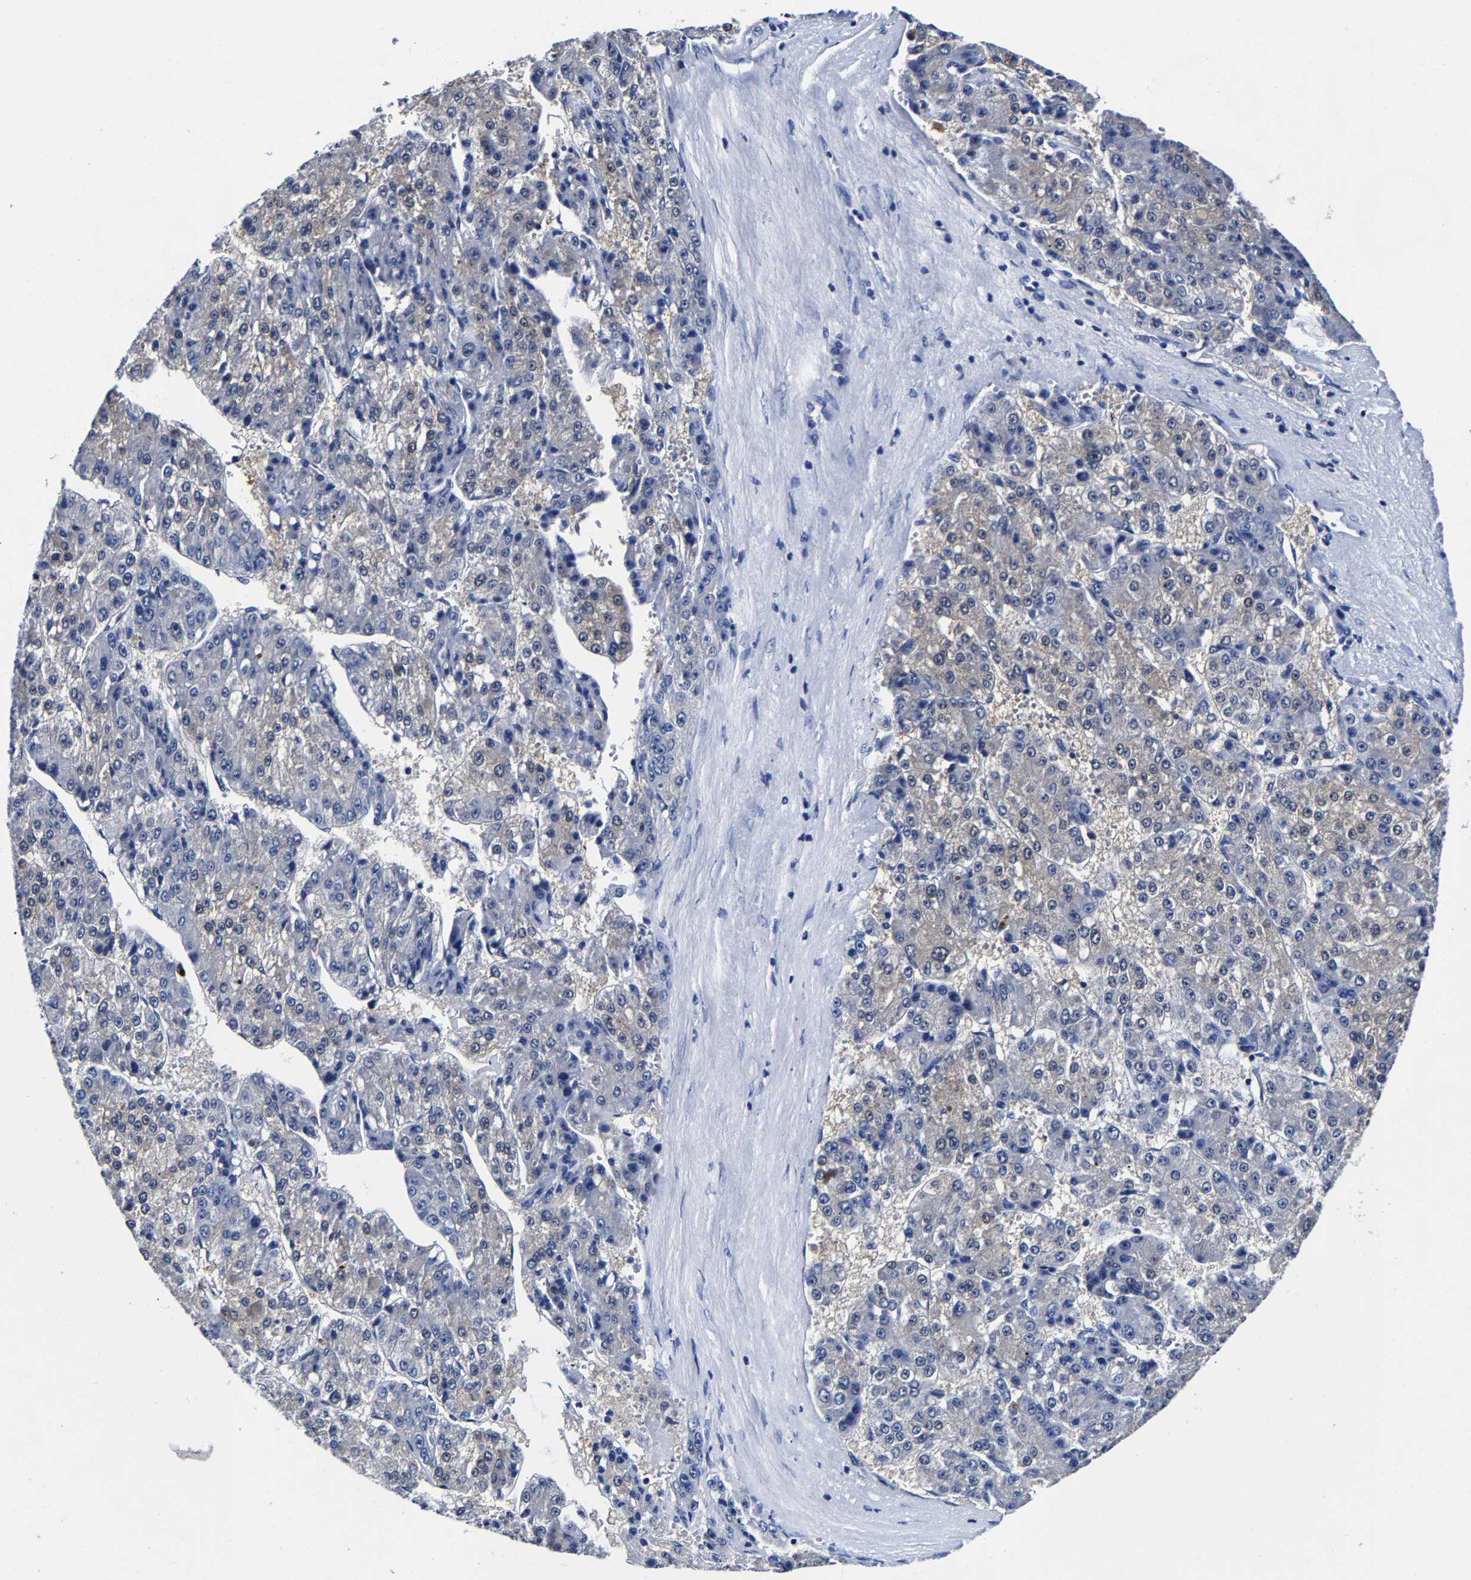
{"staining": {"intensity": "weak", "quantity": "<25%", "location": "cytoplasmic/membranous"}, "tissue": "liver cancer", "cell_type": "Tumor cells", "image_type": "cancer", "snomed": [{"axis": "morphology", "description": "Carcinoma, Hepatocellular, NOS"}, {"axis": "topography", "description": "Liver"}], "caption": "Tumor cells show no significant staining in hepatocellular carcinoma (liver).", "gene": "CPA2", "patient": {"sex": "female", "age": 73}}